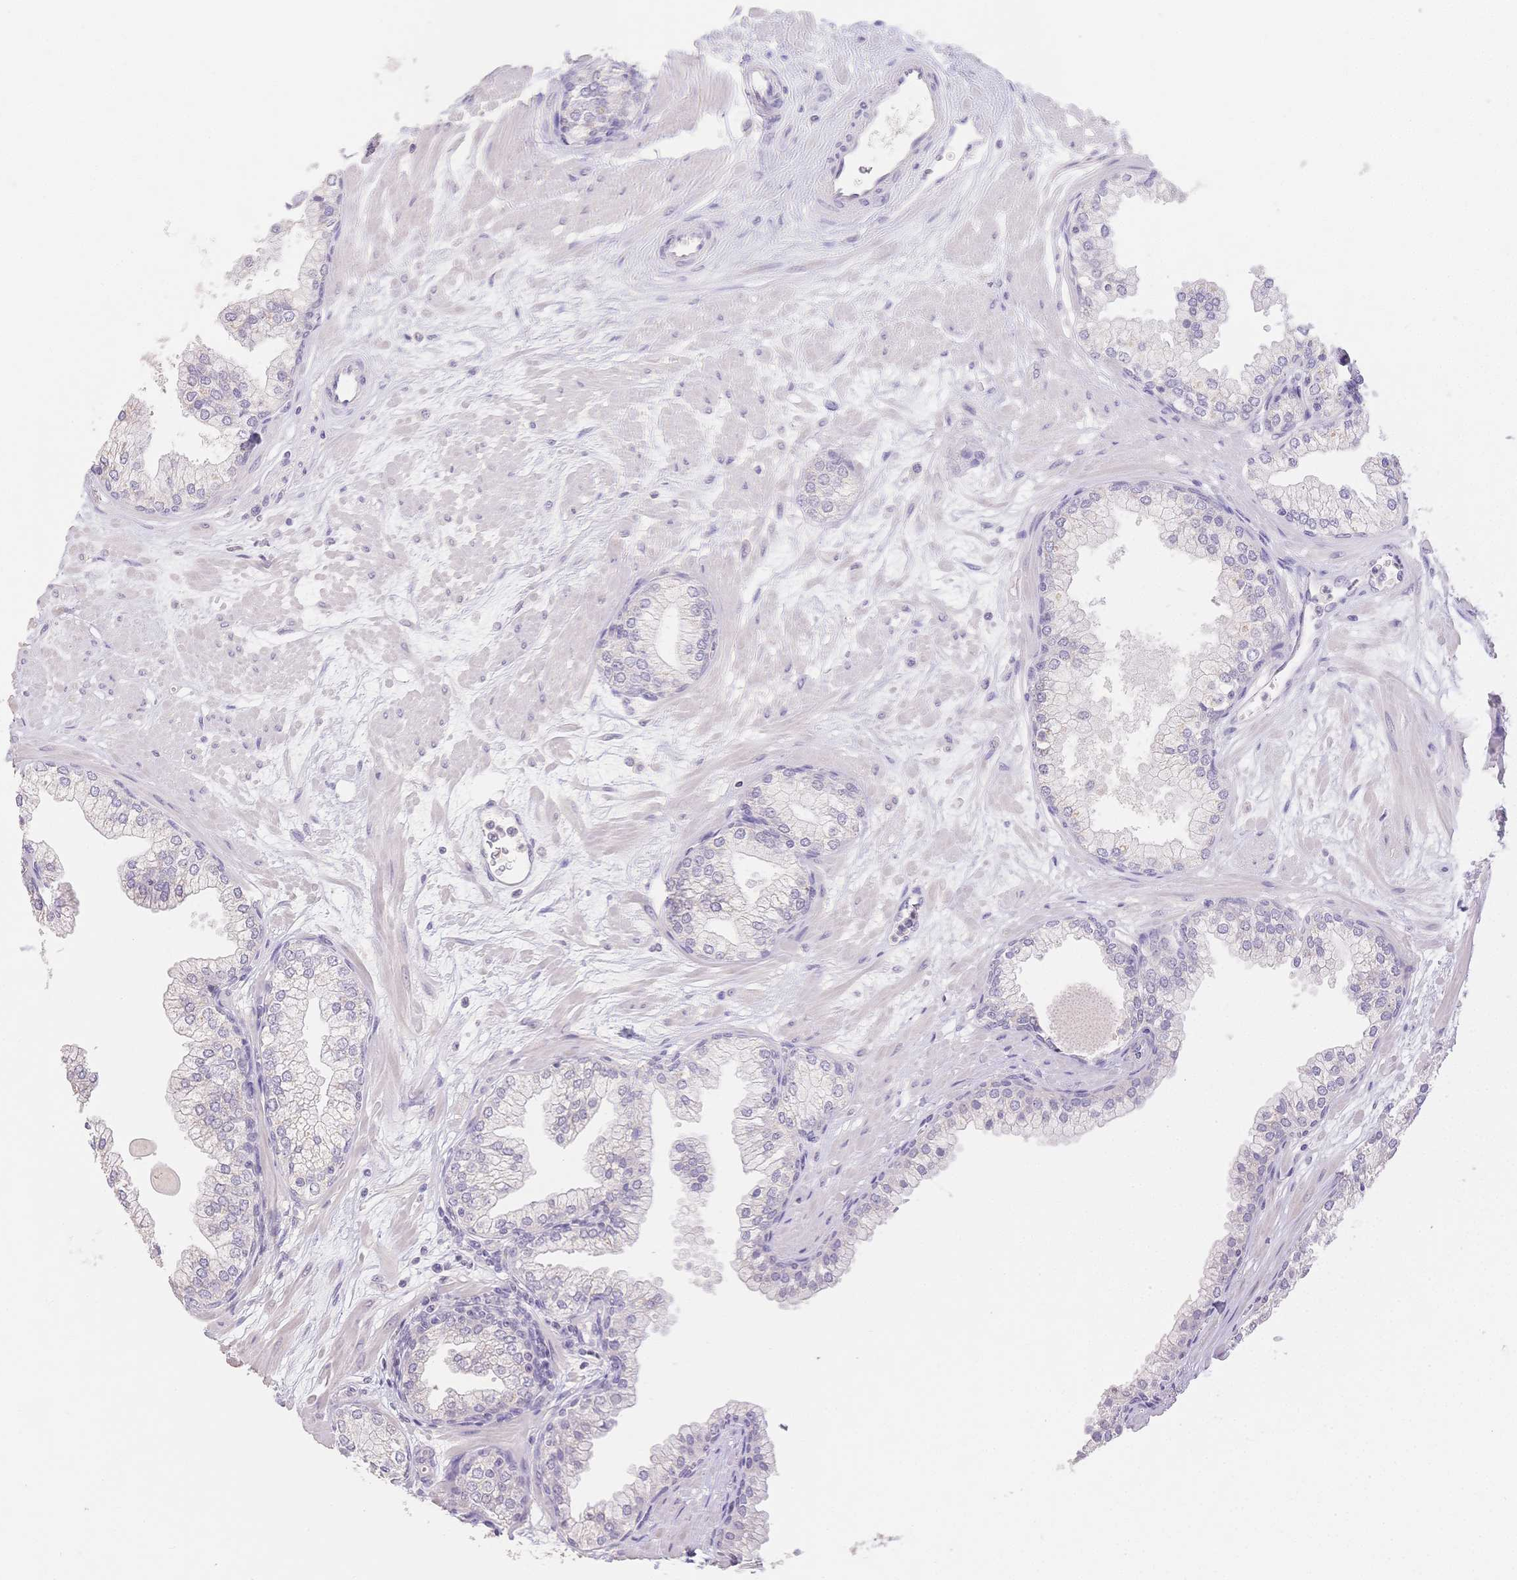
{"staining": {"intensity": "weak", "quantity": "<25%", "location": "cytoplasmic/membranous"}, "tissue": "prostate", "cell_type": "Glandular cells", "image_type": "normal", "snomed": [{"axis": "morphology", "description": "Normal tissue, NOS"}, {"axis": "topography", "description": "Prostate"}, {"axis": "topography", "description": "Peripheral nerve tissue"}], "caption": "IHC micrograph of benign prostate: prostate stained with DAB shows no significant protein expression in glandular cells.", "gene": "SUV39H2", "patient": {"sex": "male", "age": 61}}